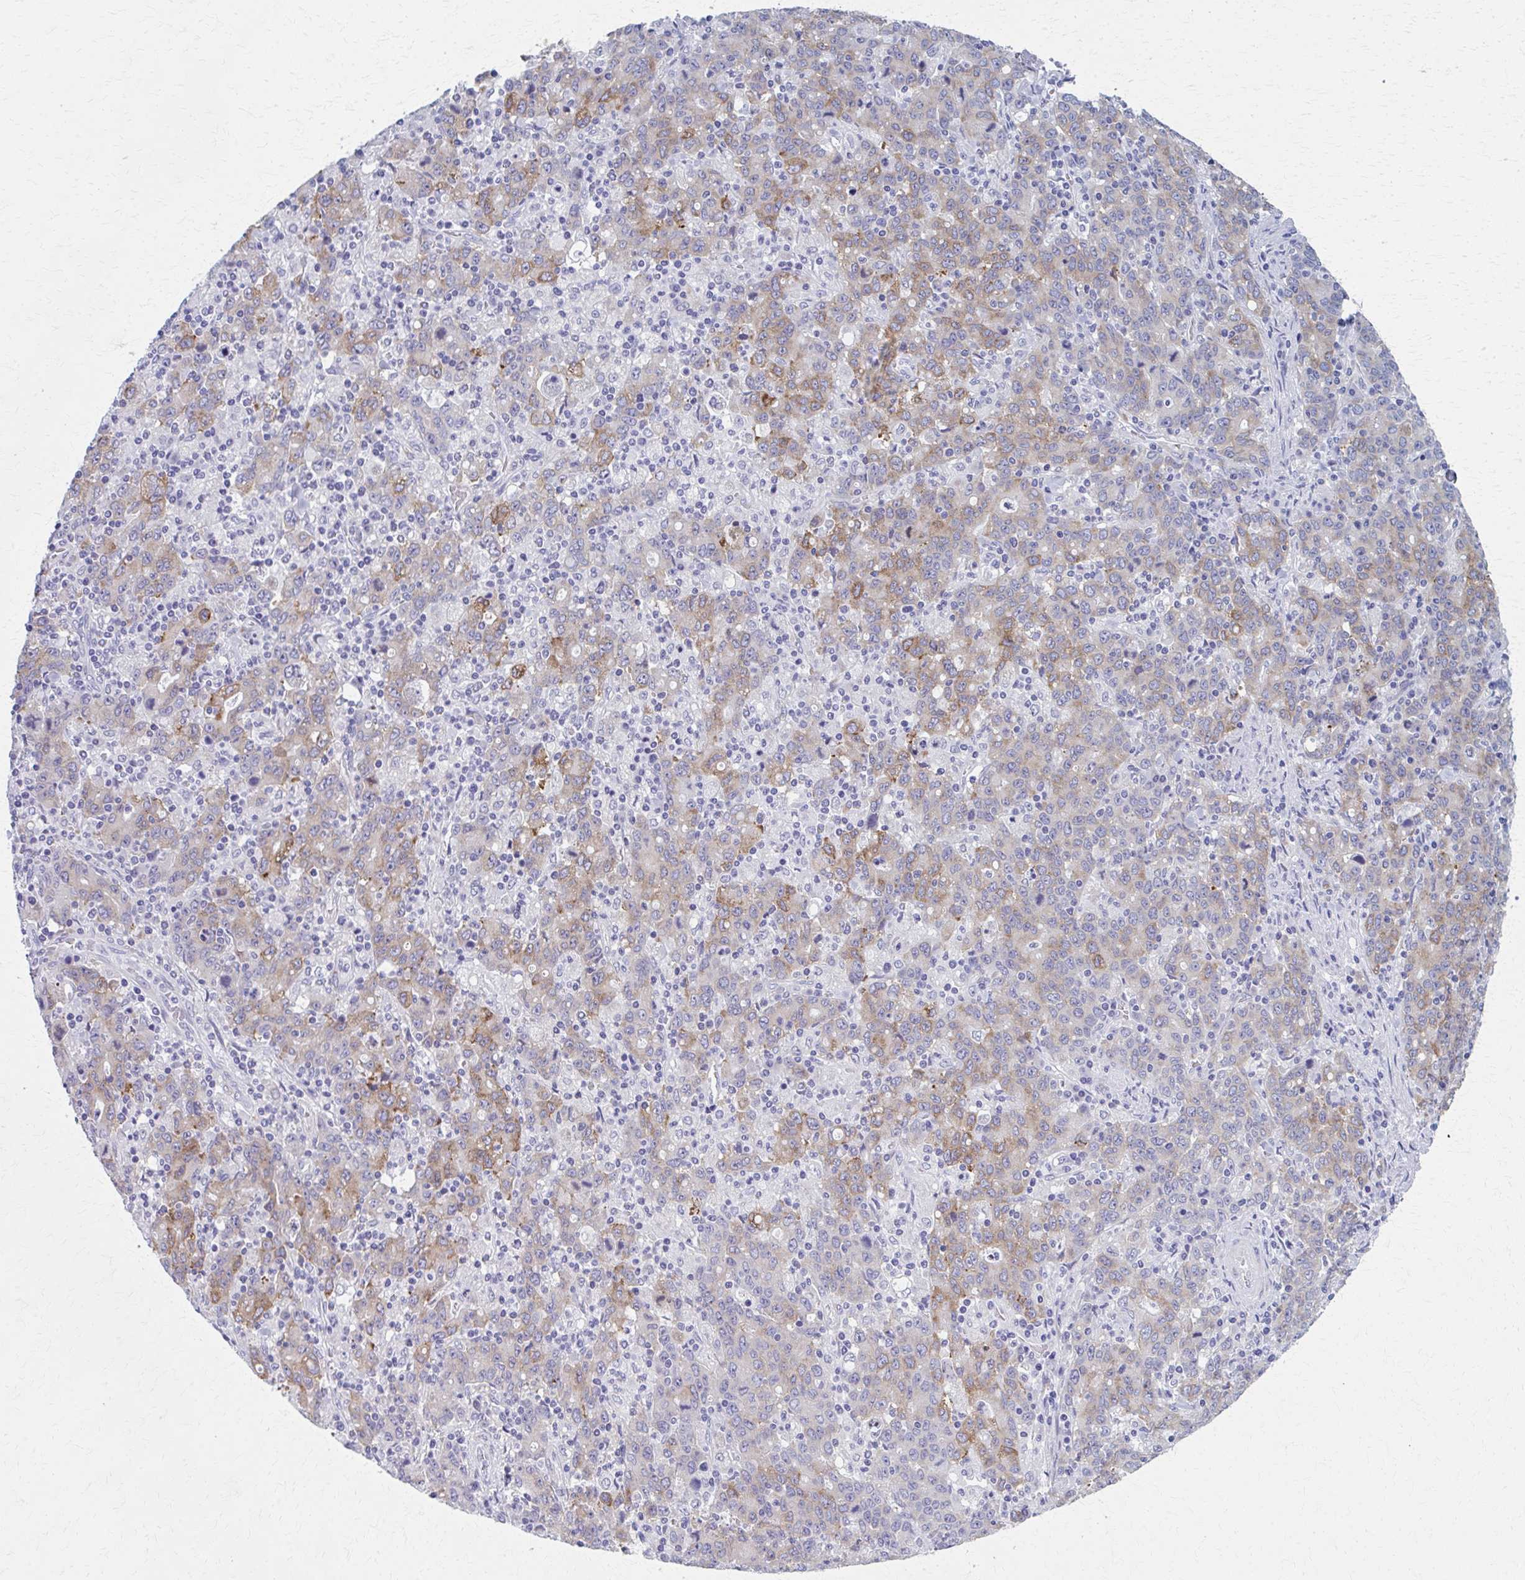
{"staining": {"intensity": "moderate", "quantity": "25%-75%", "location": "cytoplasmic/membranous"}, "tissue": "stomach cancer", "cell_type": "Tumor cells", "image_type": "cancer", "snomed": [{"axis": "morphology", "description": "Adenocarcinoma, NOS"}, {"axis": "topography", "description": "Stomach, upper"}], "caption": "Moderate cytoplasmic/membranous staining is appreciated in about 25%-75% of tumor cells in stomach adenocarcinoma.", "gene": "SPATS2L", "patient": {"sex": "male", "age": 69}}